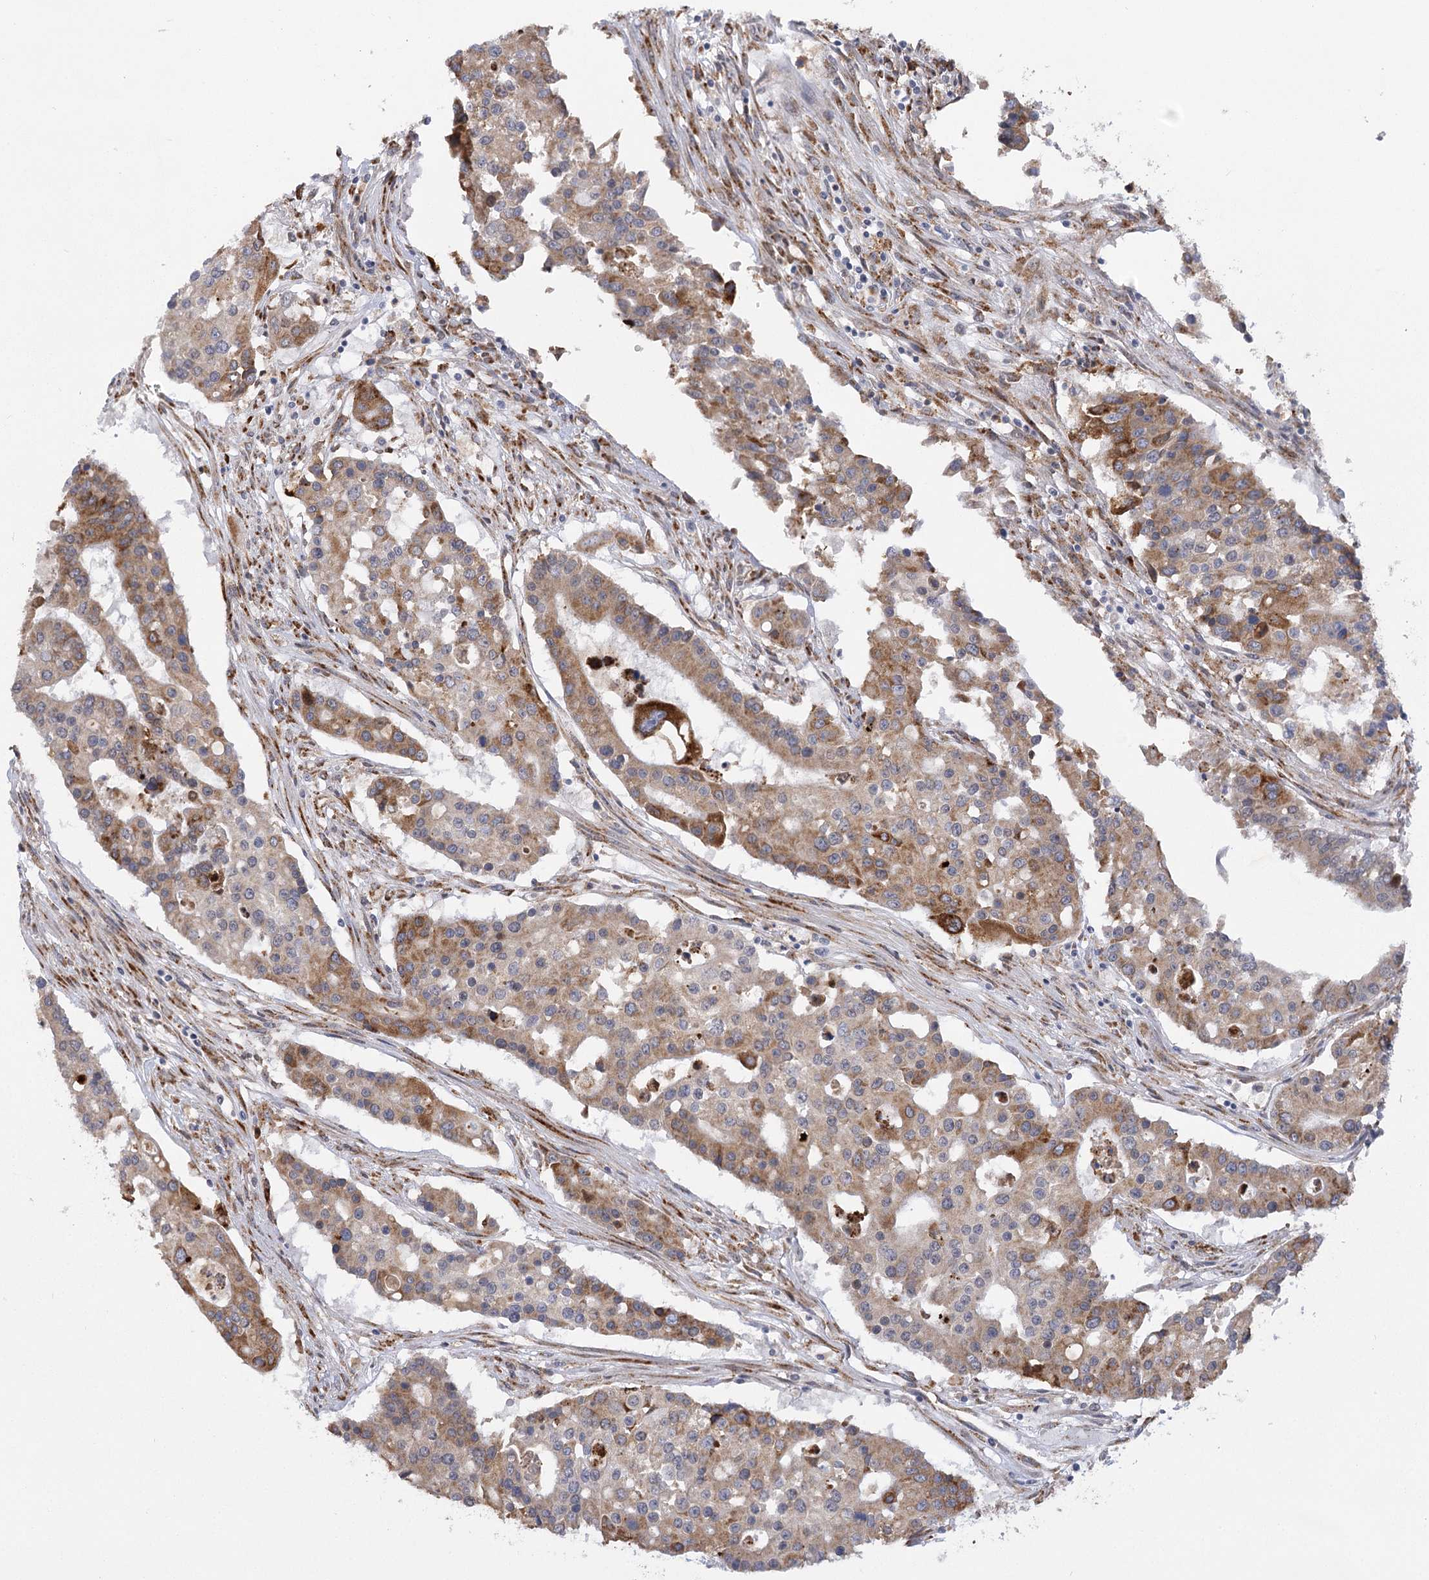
{"staining": {"intensity": "moderate", "quantity": "25%-75%", "location": "cytoplasmic/membranous"}, "tissue": "colorectal cancer", "cell_type": "Tumor cells", "image_type": "cancer", "snomed": [{"axis": "morphology", "description": "Adenocarcinoma, NOS"}, {"axis": "topography", "description": "Colon"}], "caption": "Protein analysis of colorectal adenocarcinoma tissue exhibits moderate cytoplasmic/membranous positivity in about 25%-75% of tumor cells. Immunohistochemistry (ihc) stains the protein of interest in brown and the nuclei are stained blue.", "gene": "NCKAP5", "patient": {"sex": "male", "age": 77}}